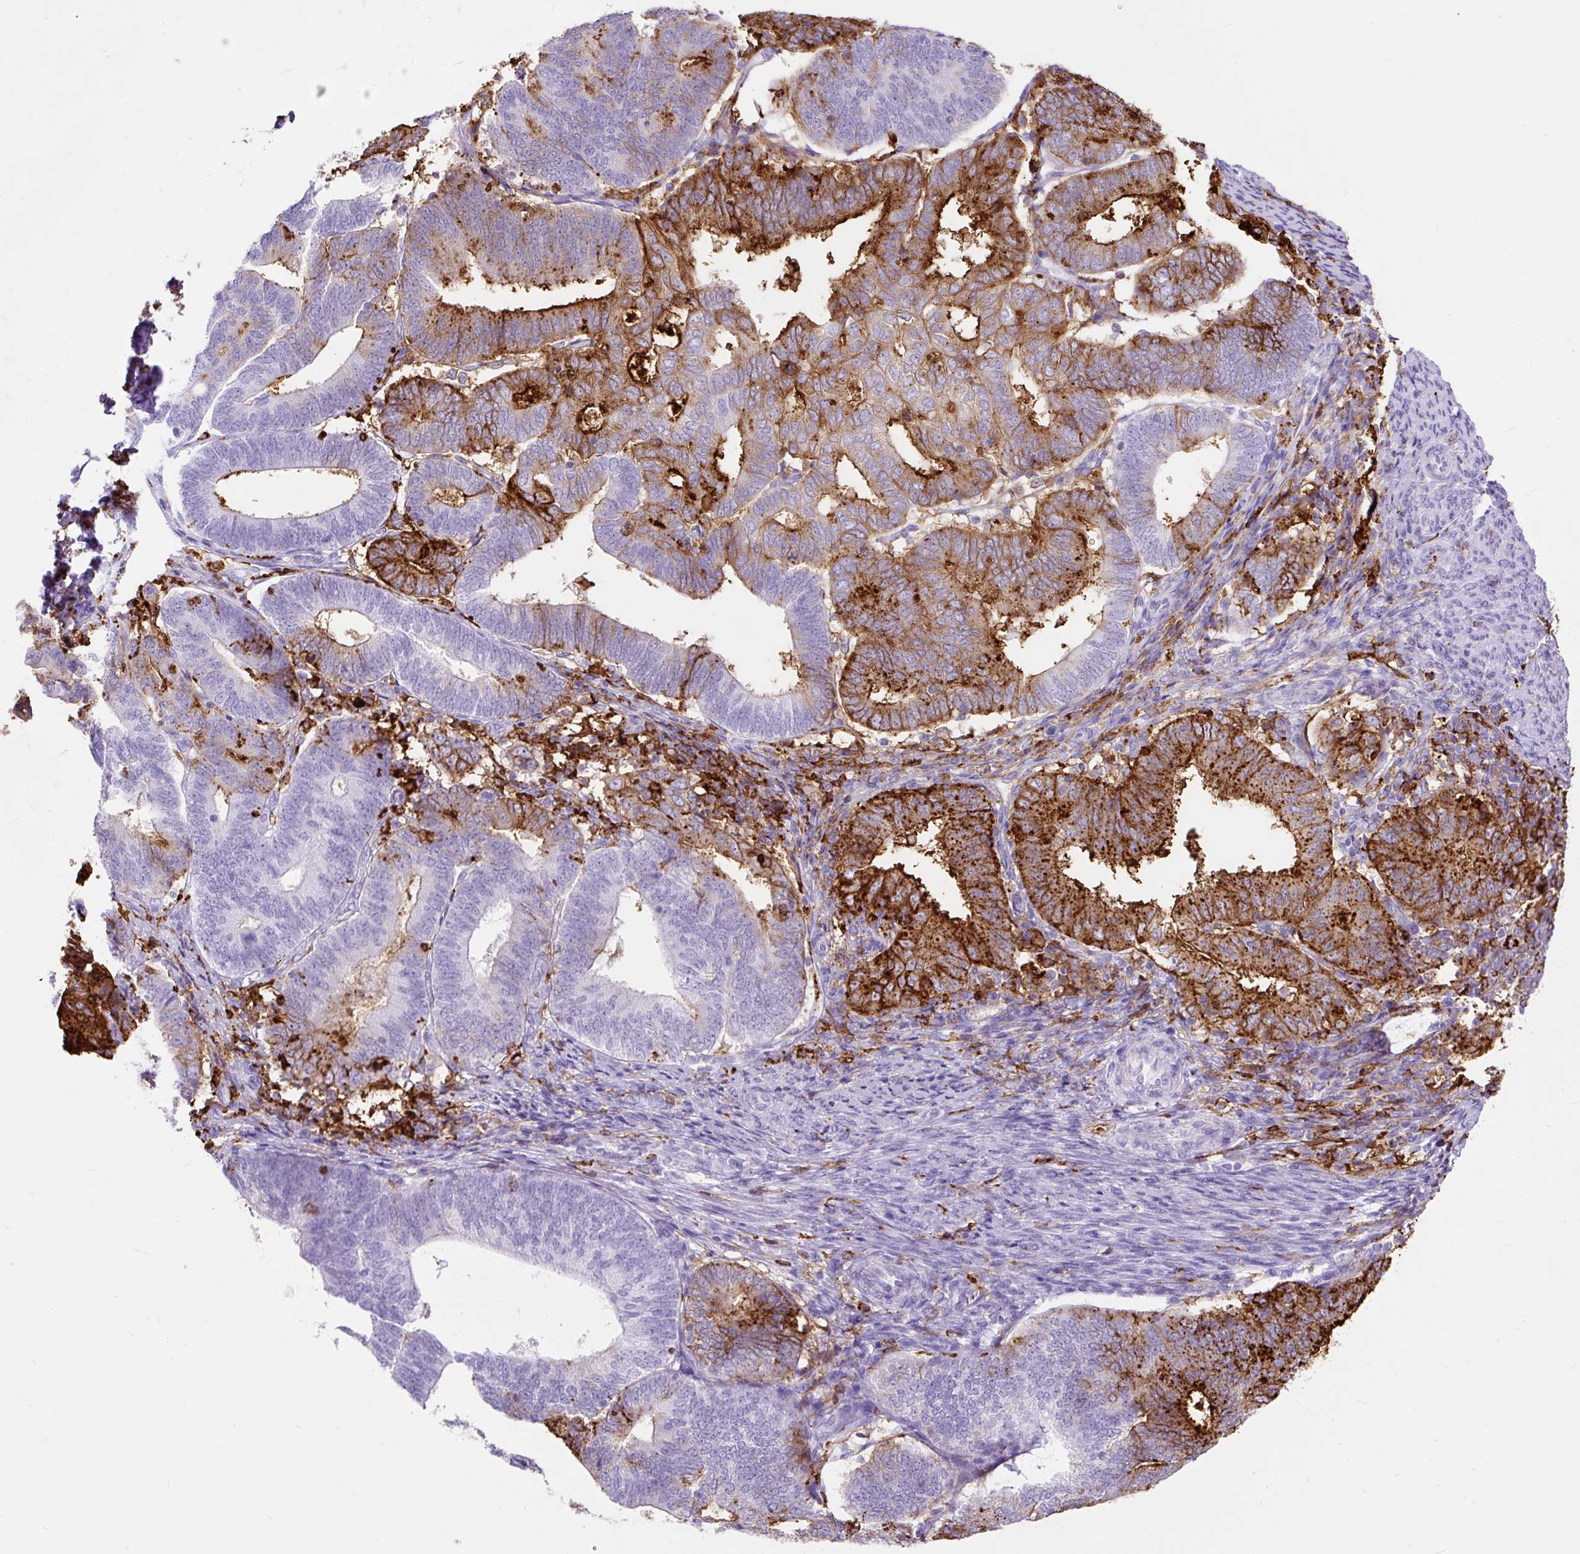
{"staining": {"intensity": "strong", "quantity": "25%-75%", "location": "cytoplasmic/membranous"}, "tissue": "endometrial cancer", "cell_type": "Tumor cells", "image_type": "cancer", "snomed": [{"axis": "morphology", "description": "Adenocarcinoma, NOS"}, {"axis": "topography", "description": "Endometrium"}], "caption": "Endometrial adenocarcinoma stained for a protein (brown) demonstrates strong cytoplasmic/membranous positive positivity in about 25%-75% of tumor cells.", "gene": "HLA-DRA", "patient": {"sex": "female", "age": 70}}